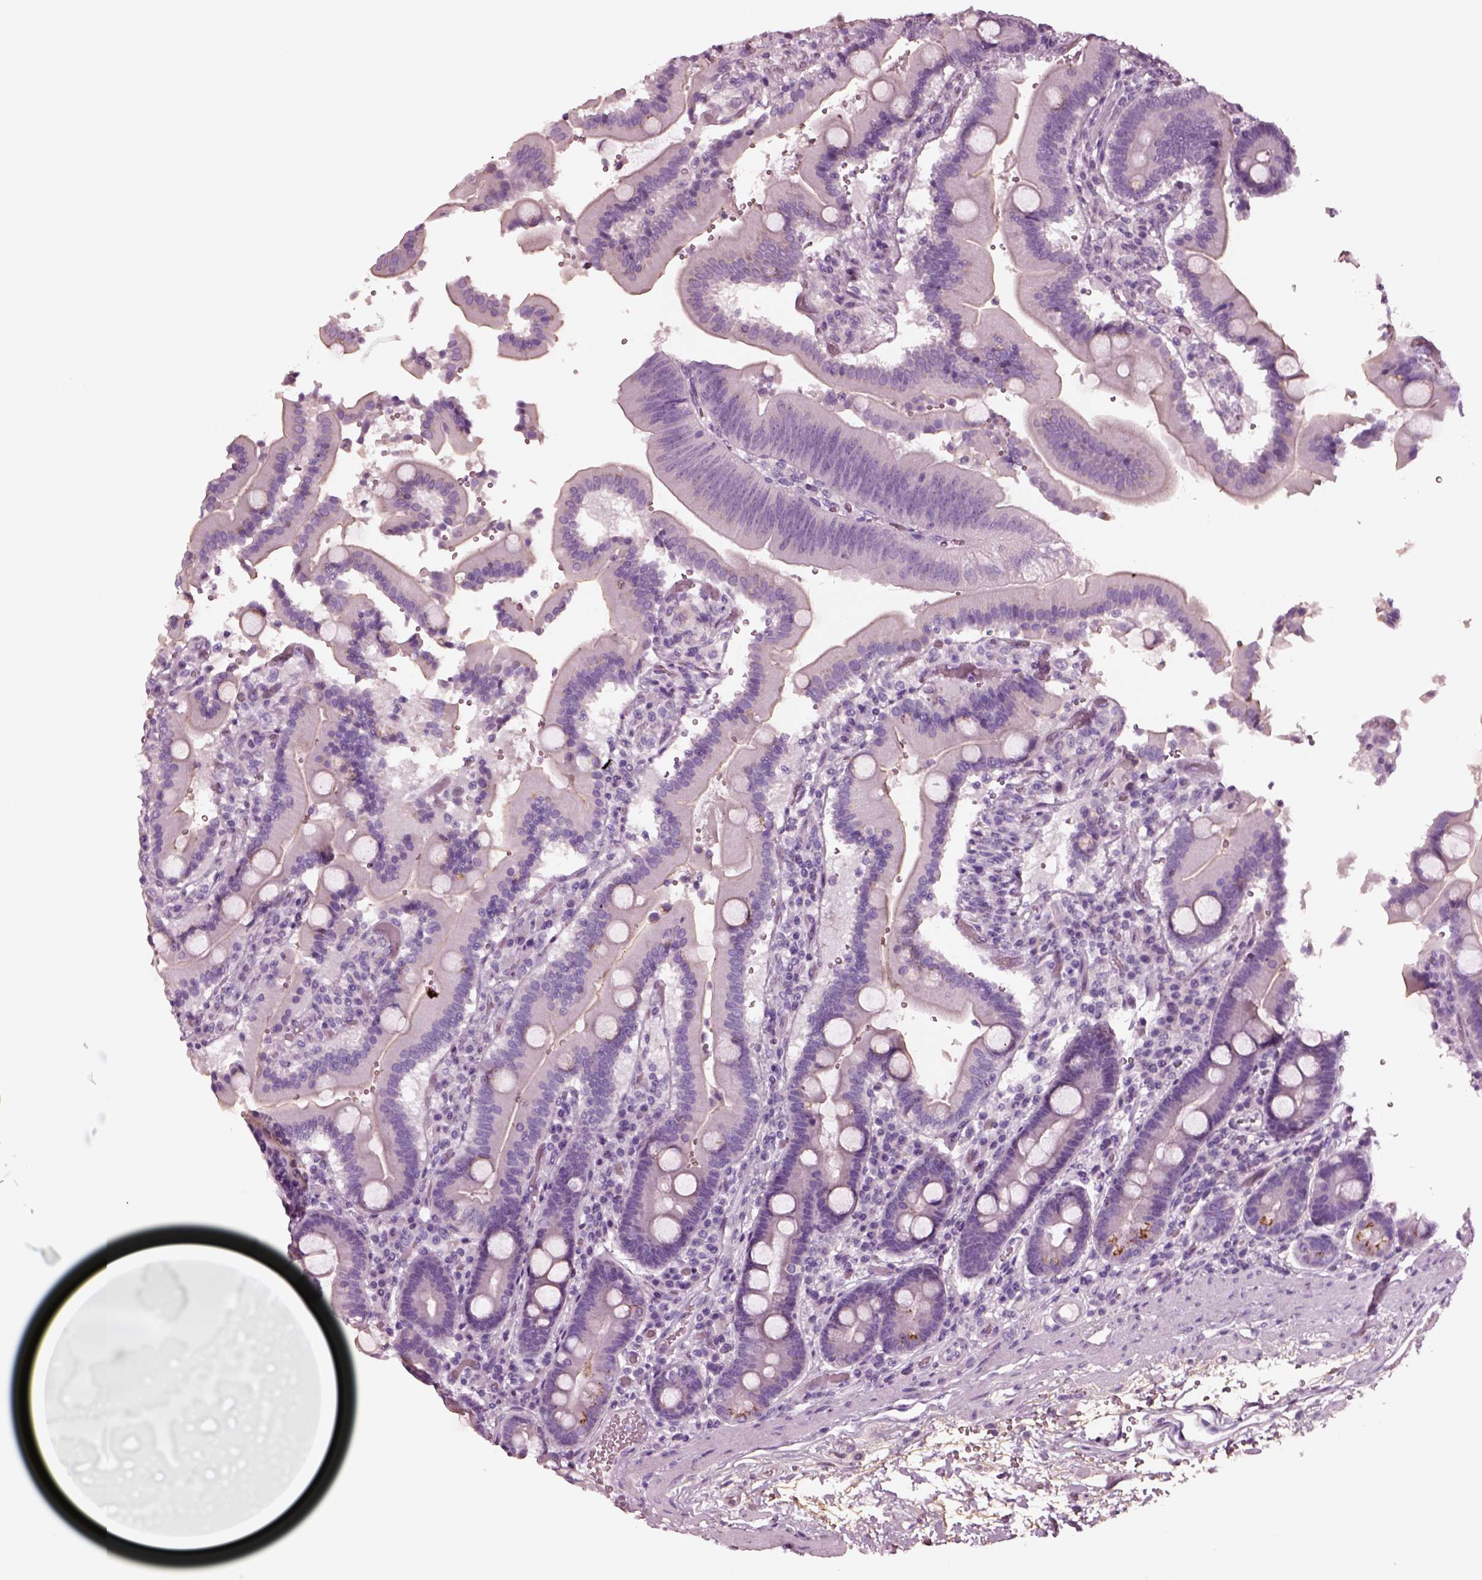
{"staining": {"intensity": "negative", "quantity": "none", "location": "none"}, "tissue": "duodenum", "cell_type": "Glandular cells", "image_type": "normal", "snomed": [{"axis": "morphology", "description": "Normal tissue, NOS"}, {"axis": "topography", "description": "Duodenum"}], "caption": "This is an immunohistochemistry photomicrograph of normal human duodenum. There is no expression in glandular cells.", "gene": "NMRK2", "patient": {"sex": "female", "age": 62}}